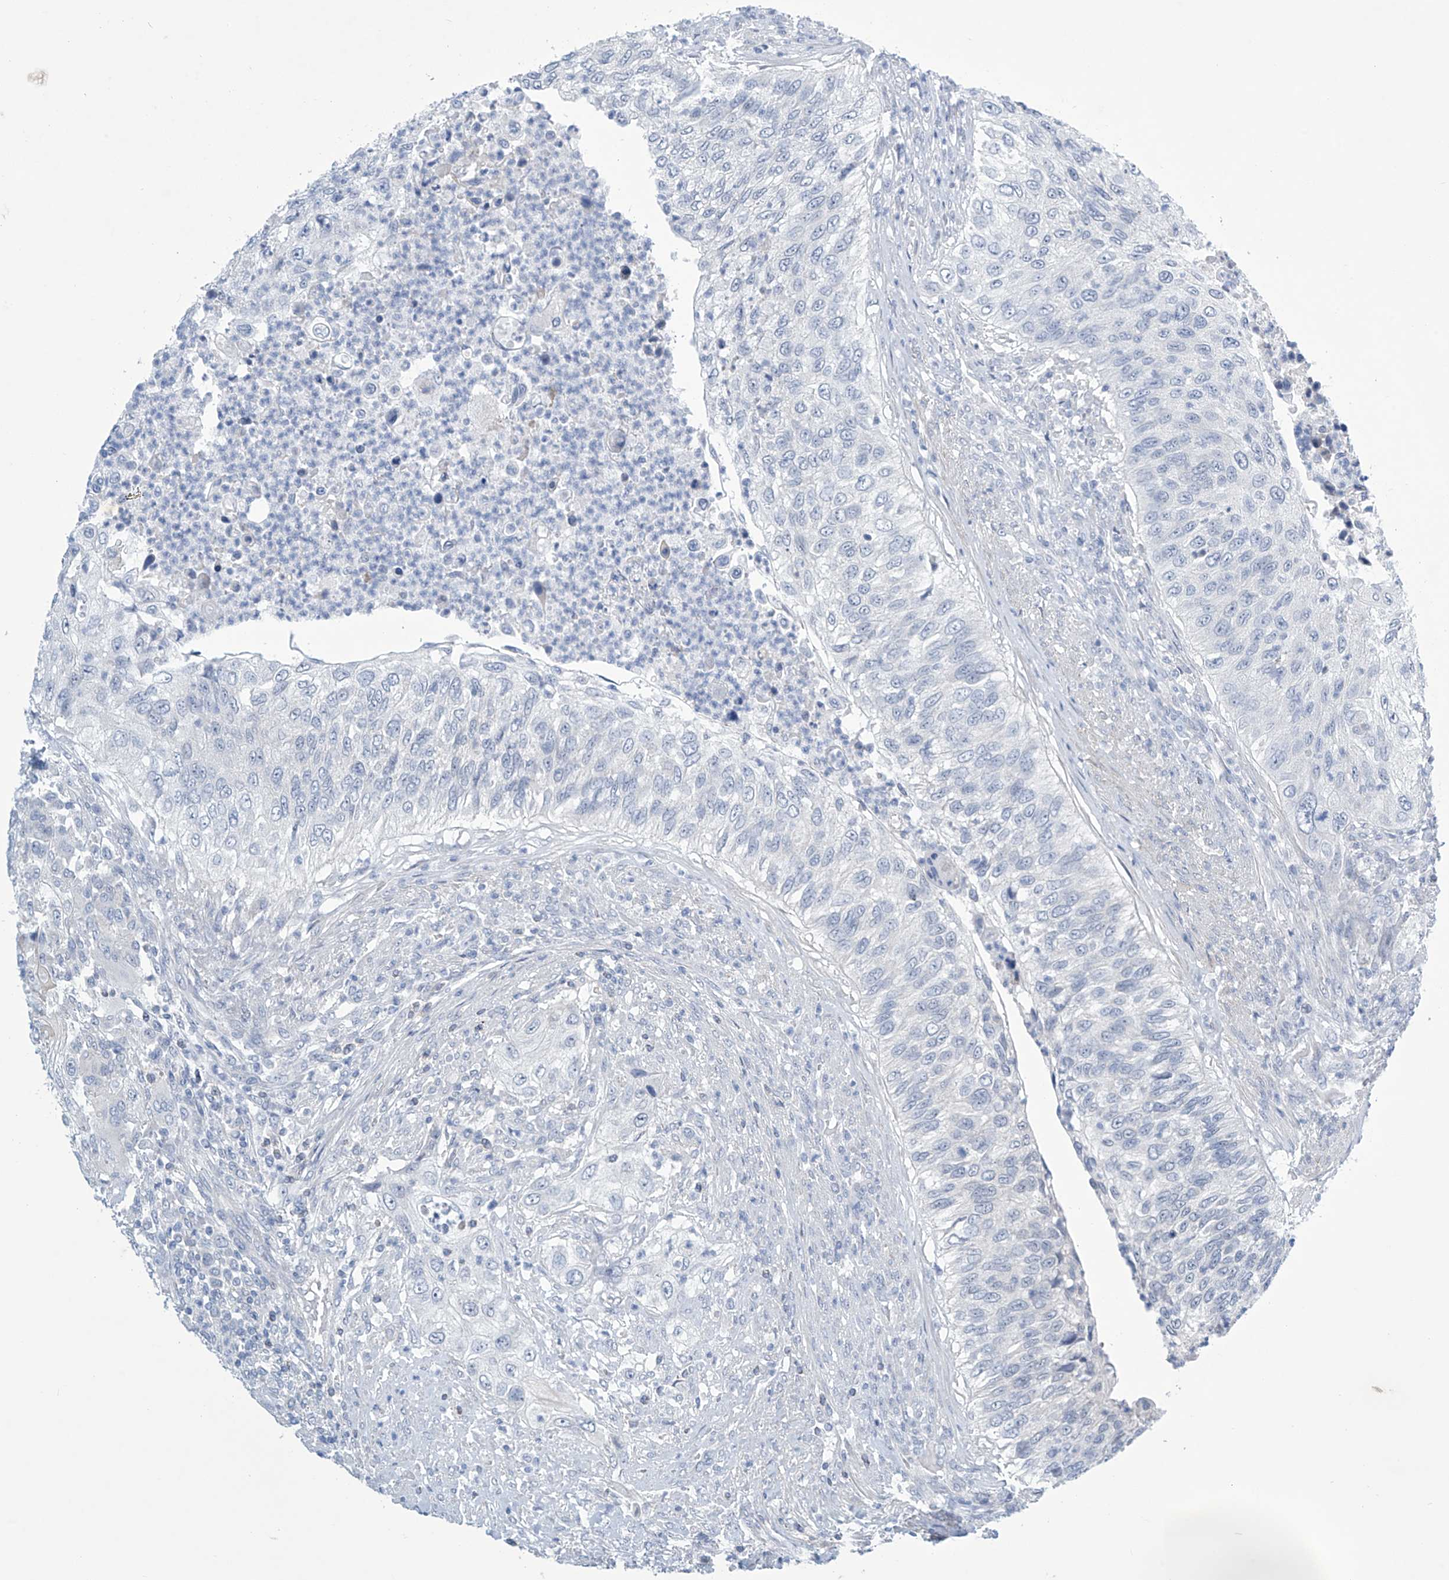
{"staining": {"intensity": "negative", "quantity": "none", "location": "none"}, "tissue": "urothelial cancer", "cell_type": "Tumor cells", "image_type": "cancer", "snomed": [{"axis": "morphology", "description": "Urothelial carcinoma, High grade"}, {"axis": "topography", "description": "Urinary bladder"}], "caption": "Urothelial carcinoma (high-grade) stained for a protein using IHC exhibits no positivity tumor cells.", "gene": "SLC35A5", "patient": {"sex": "female", "age": 60}}